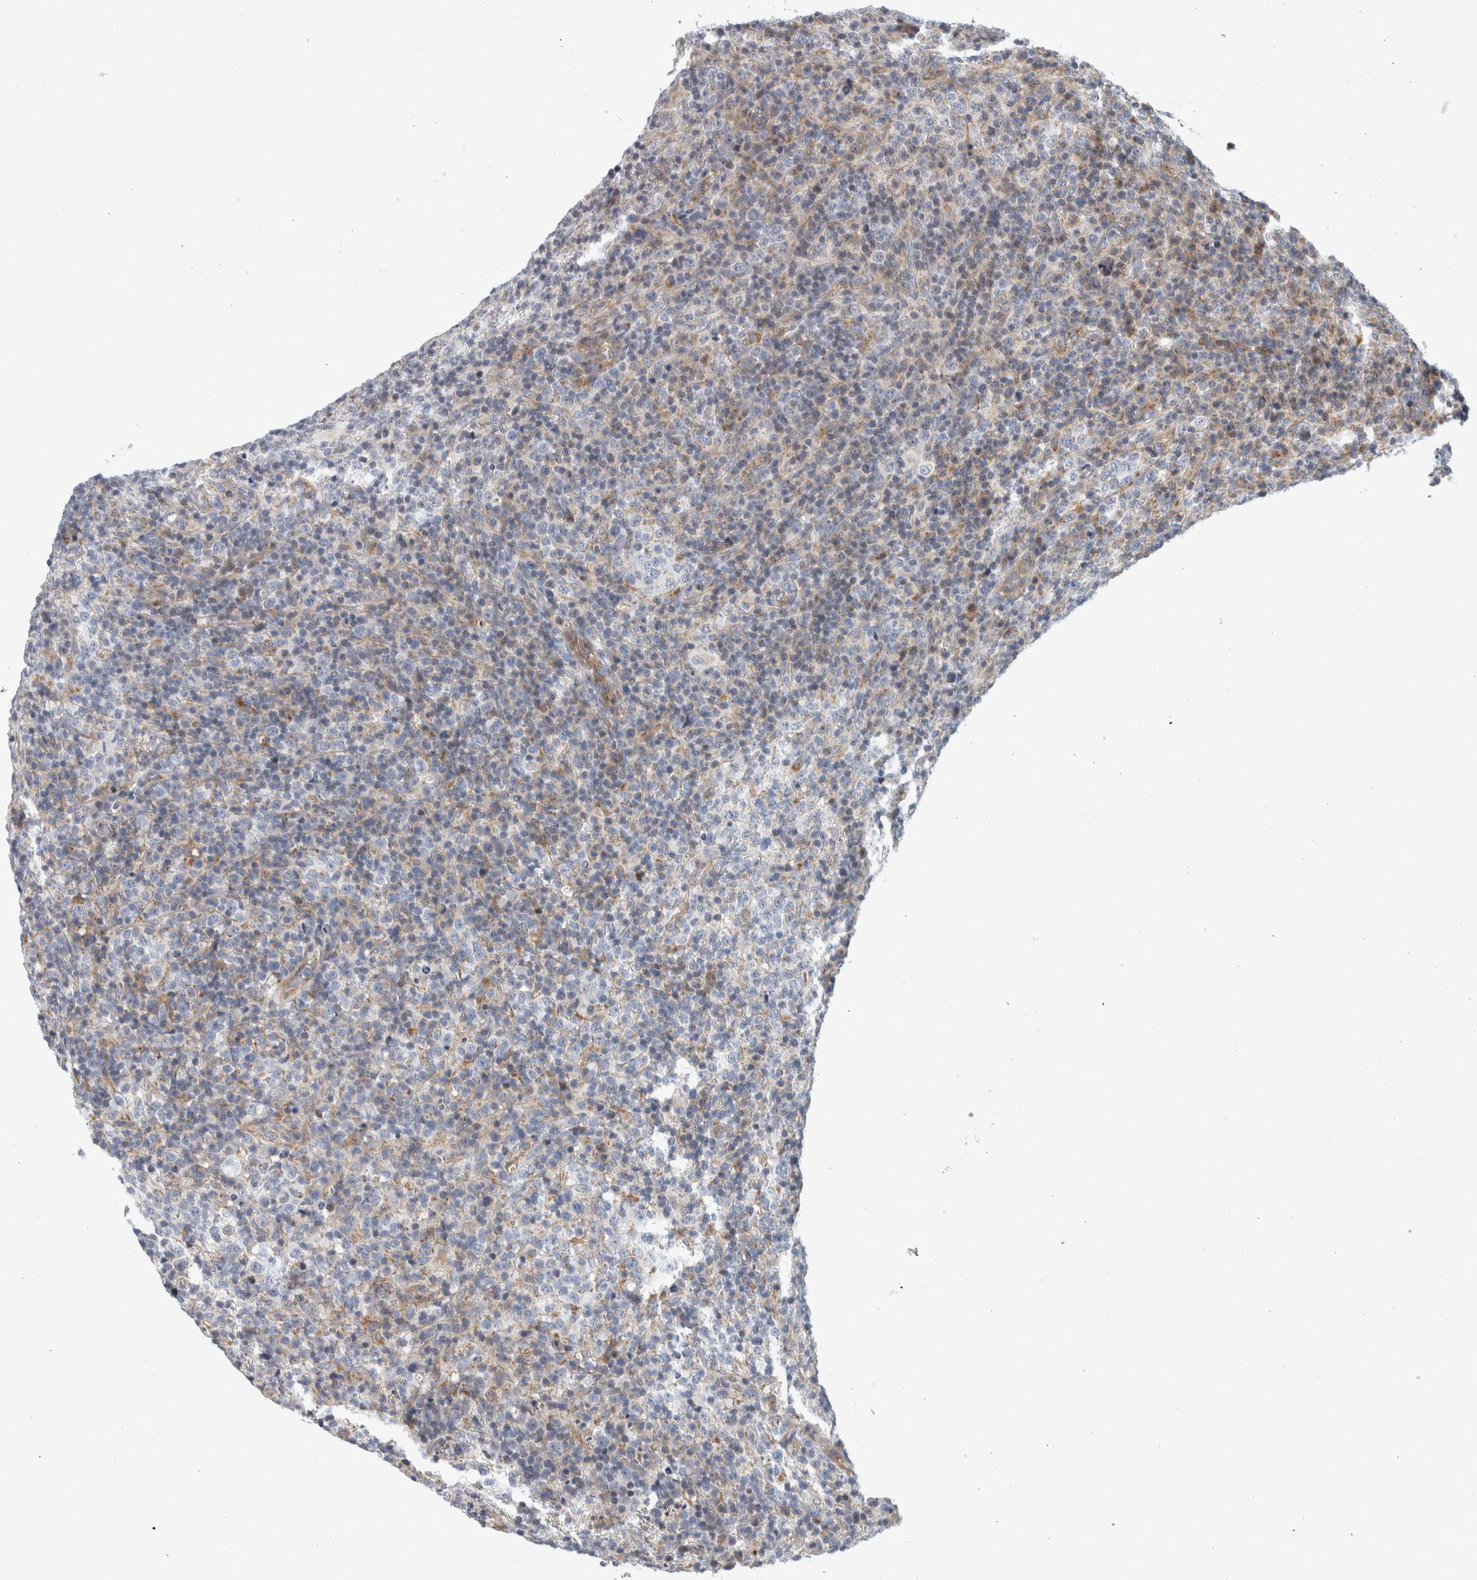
{"staining": {"intensity": "negative", "quantity": "none", "location": "none"}, "tissue": "lymphoma", "cell_type": "Tumor cells", "image_type": "cancer", "snomed": [{"axis": "morphology", "description": "Malignant lymphoma, non-Hodgkin's type, High grade"}, {"axis": "topography", "description": "Lymph node"}], "caption": "Immunohistochemistry (IHC) image of neoplastic tissue: human malignant lymphoma, non-Hodgkin's type (high-grade) stained with DAB displays no significant protein expression in tumor cells.", "gene": "AFP", "patient": {"sex": "female", "age": 76}}